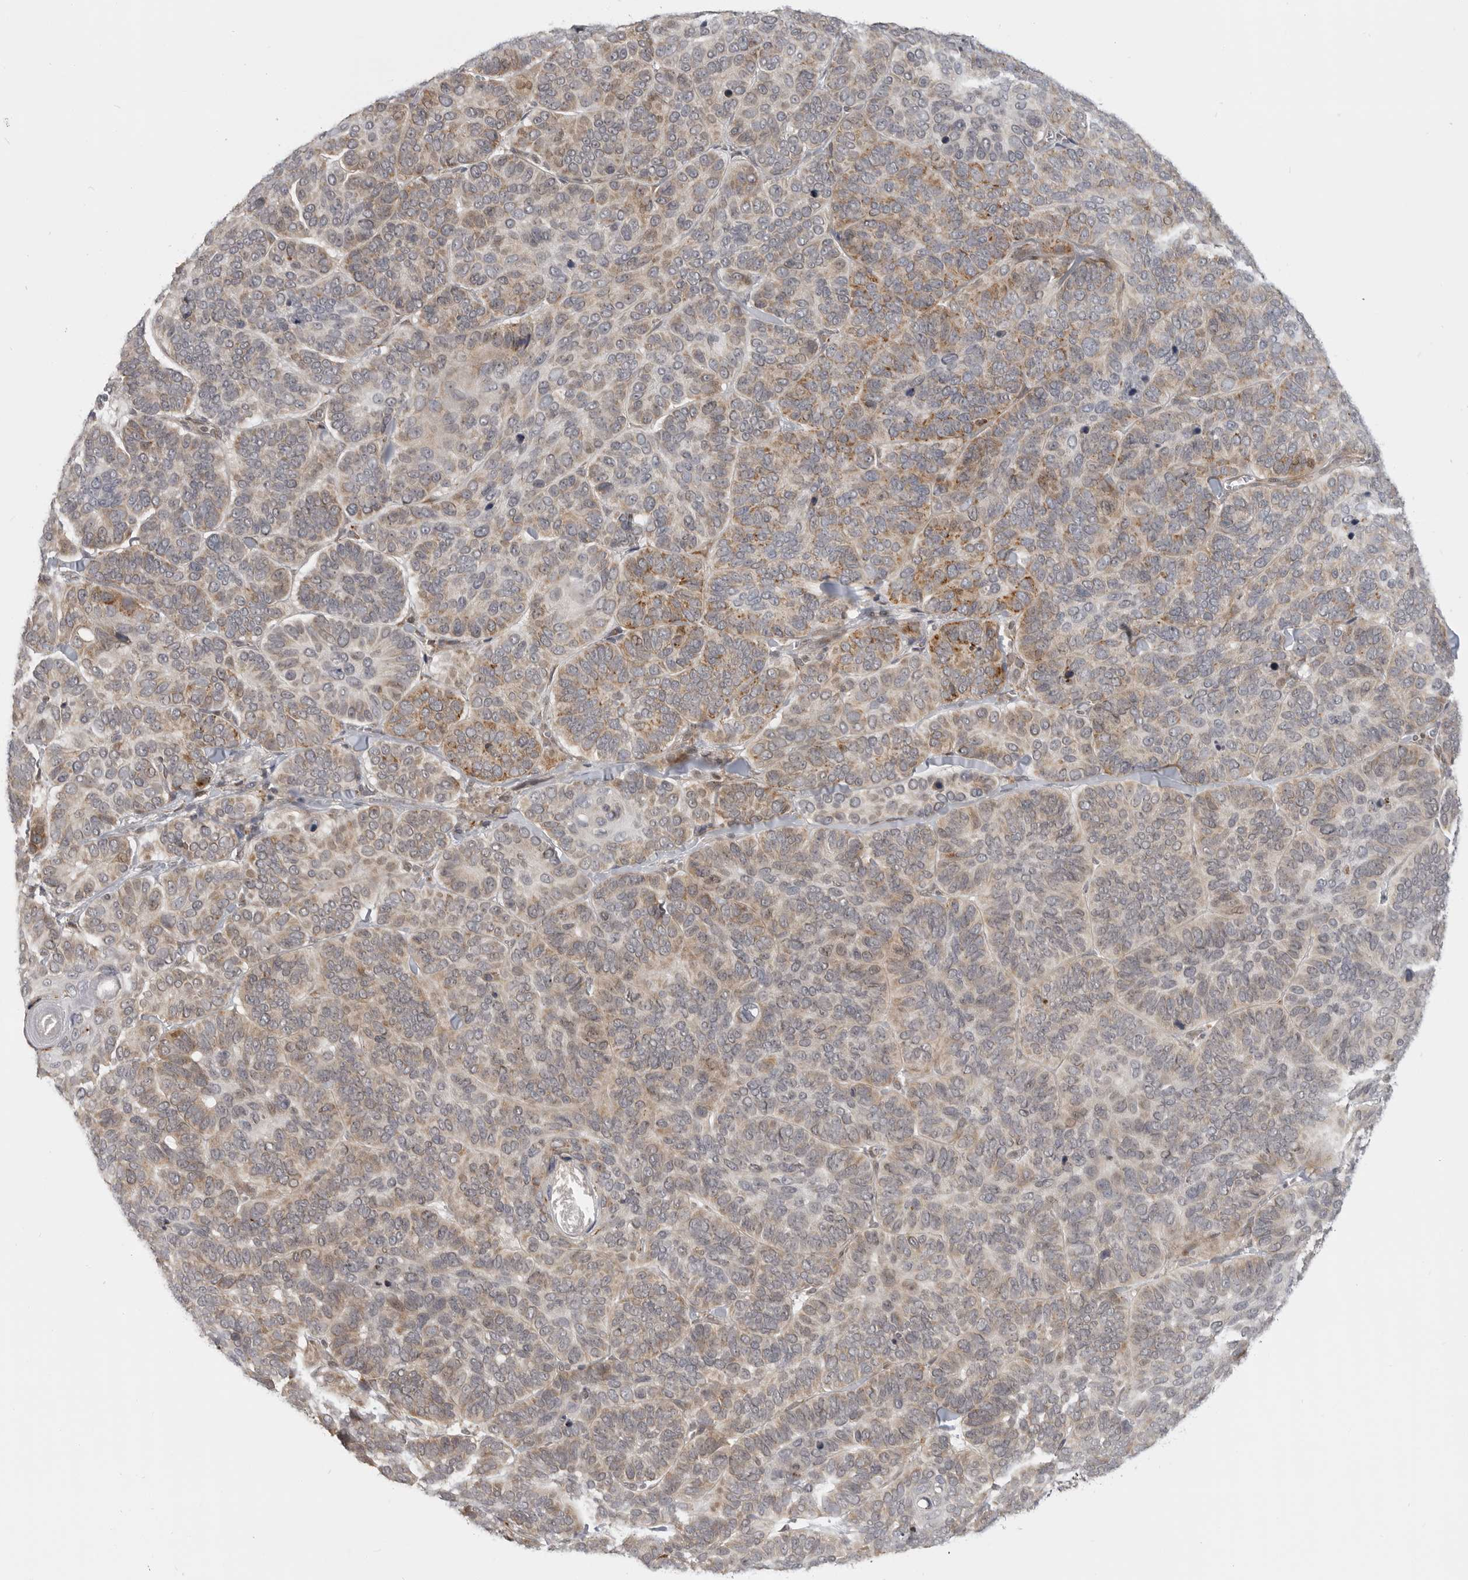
{"staining": {"intensity": "moderate", "quantity": "25%-75%", "location": "cytoplasmic/membranous"}, "tissue": "skin cancer", "cell_type": "Tumor cells", "image_type": "cancer", "snomed": [{"axis": "morphology", "description": "Basal cell carcinoma"}, {"axis": "topography", "description": "Skin"}], "caption": "DAB (3,3'-diaminobenzidine) immunohistochemical staining of skin basal cell carcinoma reveals moderate cytoplasmic/membranous protein expression in approximately 25%-75% of tumor cells.", "gene": "CEP295NL", "patient": {"sex": "male", "age": 62}}